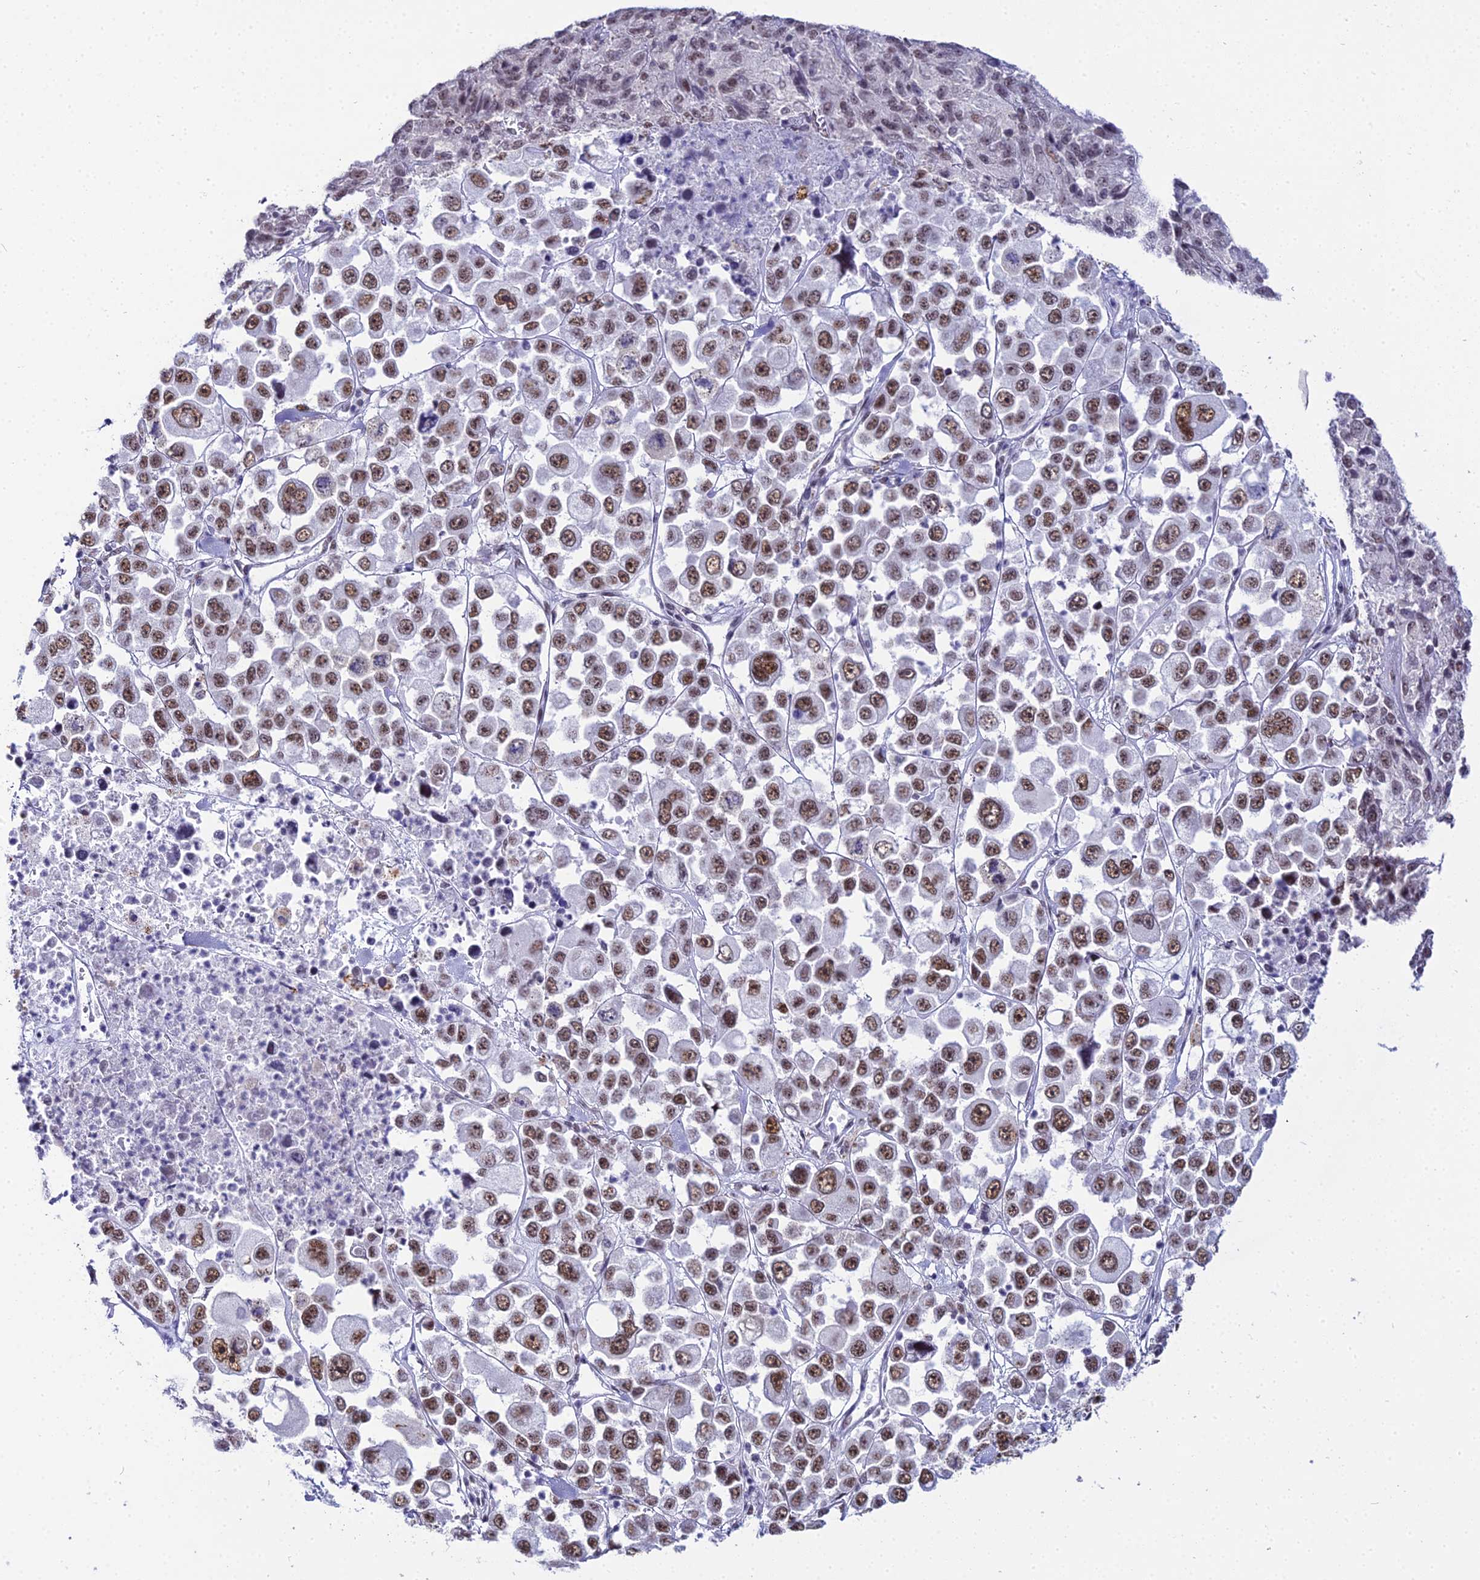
{"staining": {"intensity": "moderate", "quantity": ">75%", "location": "nuclear"}, "tissue": "melanoma", "cell_type": "Tumor cells", "image_type": "cancer", "snomed": [{"axis": "morphology", "description": "Malignant melanoma, Metastatic site"}, {"axis": "topography", "description": "Lymph node"}], "caption": "High-magnification brightfield microscopy of melanoma stained with DAB (3,3'-diaminobenzidine) (brown) and counterstained with hematoxylin (blue). tumor cells exhibit moderate nuclear staining is appreciated in approximately>75% of cells.", "gene": "RBM12", "patient": {"sex": "female", "age": 54}}